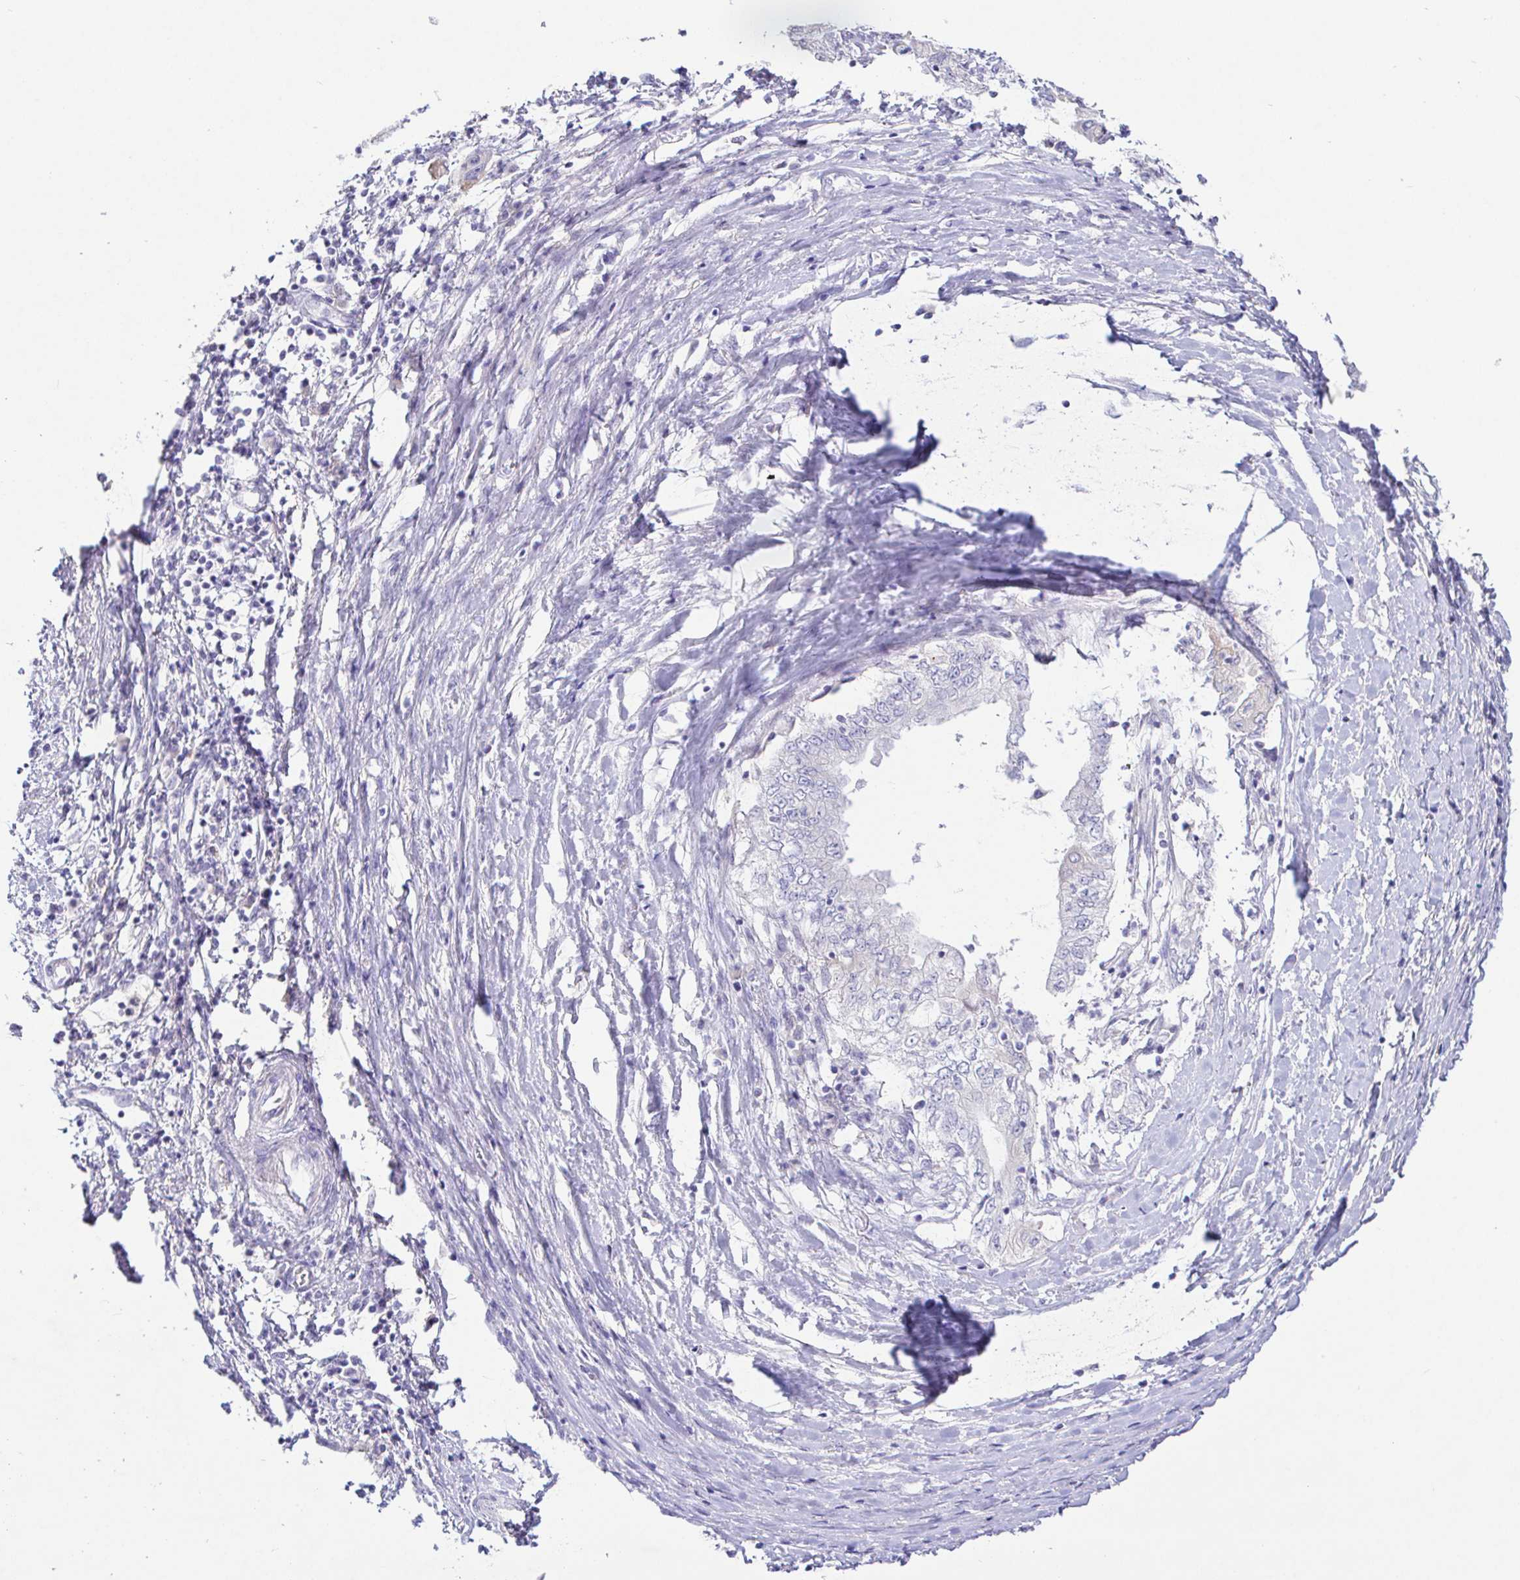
{"staining": {"intensity": "negative", "quantity": "none", "location": "none"}, "tissue": "pancreatic cancer", "cell_type": "Tumor cells", "image_type": "cancer", "snomed": [{"axis": "morphology", "description": "Adenocarcinoma, NOS"}, {"axis": "topography", "description": "Pancreas"}], "caption": "Immunohistochemical staining of pancreatic adenocarcinoma reveals no significant expression in tumor cells. Brightfield microscopy of IHC stained with DAB (brown) and hematoxylin (blue), captured at high magnification.", "gene": "SAA4", "patient": {"sex": "female", "age": 73}}